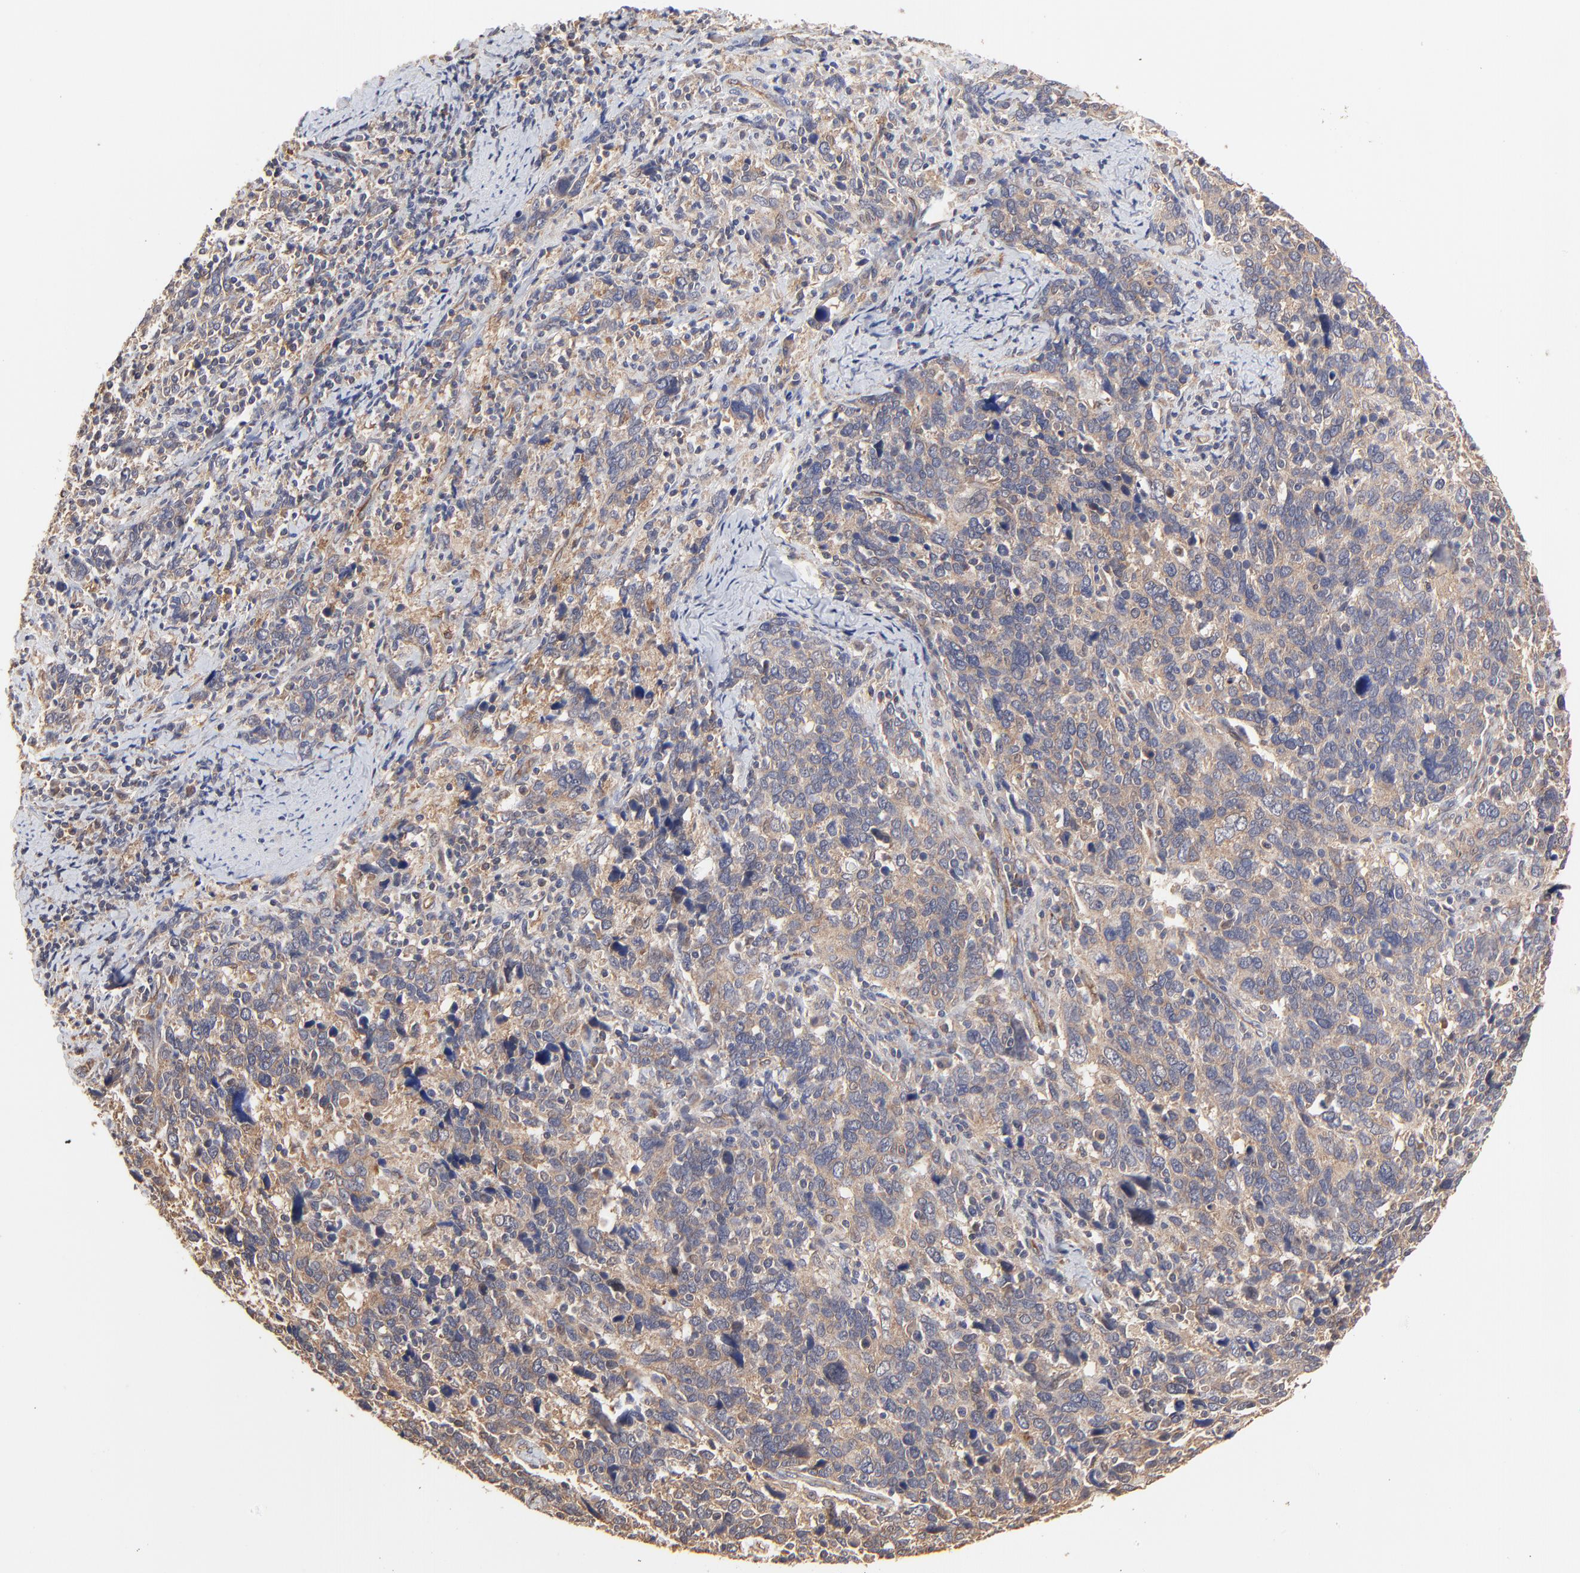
{"staining": {"intensity": "moderate", "quantity": ">75%", "location": "cytoplasmic/membranous"}, "tissue": "cervical cancer", "cell_type": "Tumor cells", "image_type": "cancer", "snomed": [{"axis": "morphology", "description": "Squamous cell carcinoma, NOS"}, {"axis": "topography", "description": "Cervix"}], "caption": "A histopathology image showing moderate cytoplasmic/membranous staining in approximately >75% of tumor cells in cervical cancer, as visualized by brown immunohistochemical staining.", "gene": "ARMT1", "patient": {"sex": "female", "age": 41}}